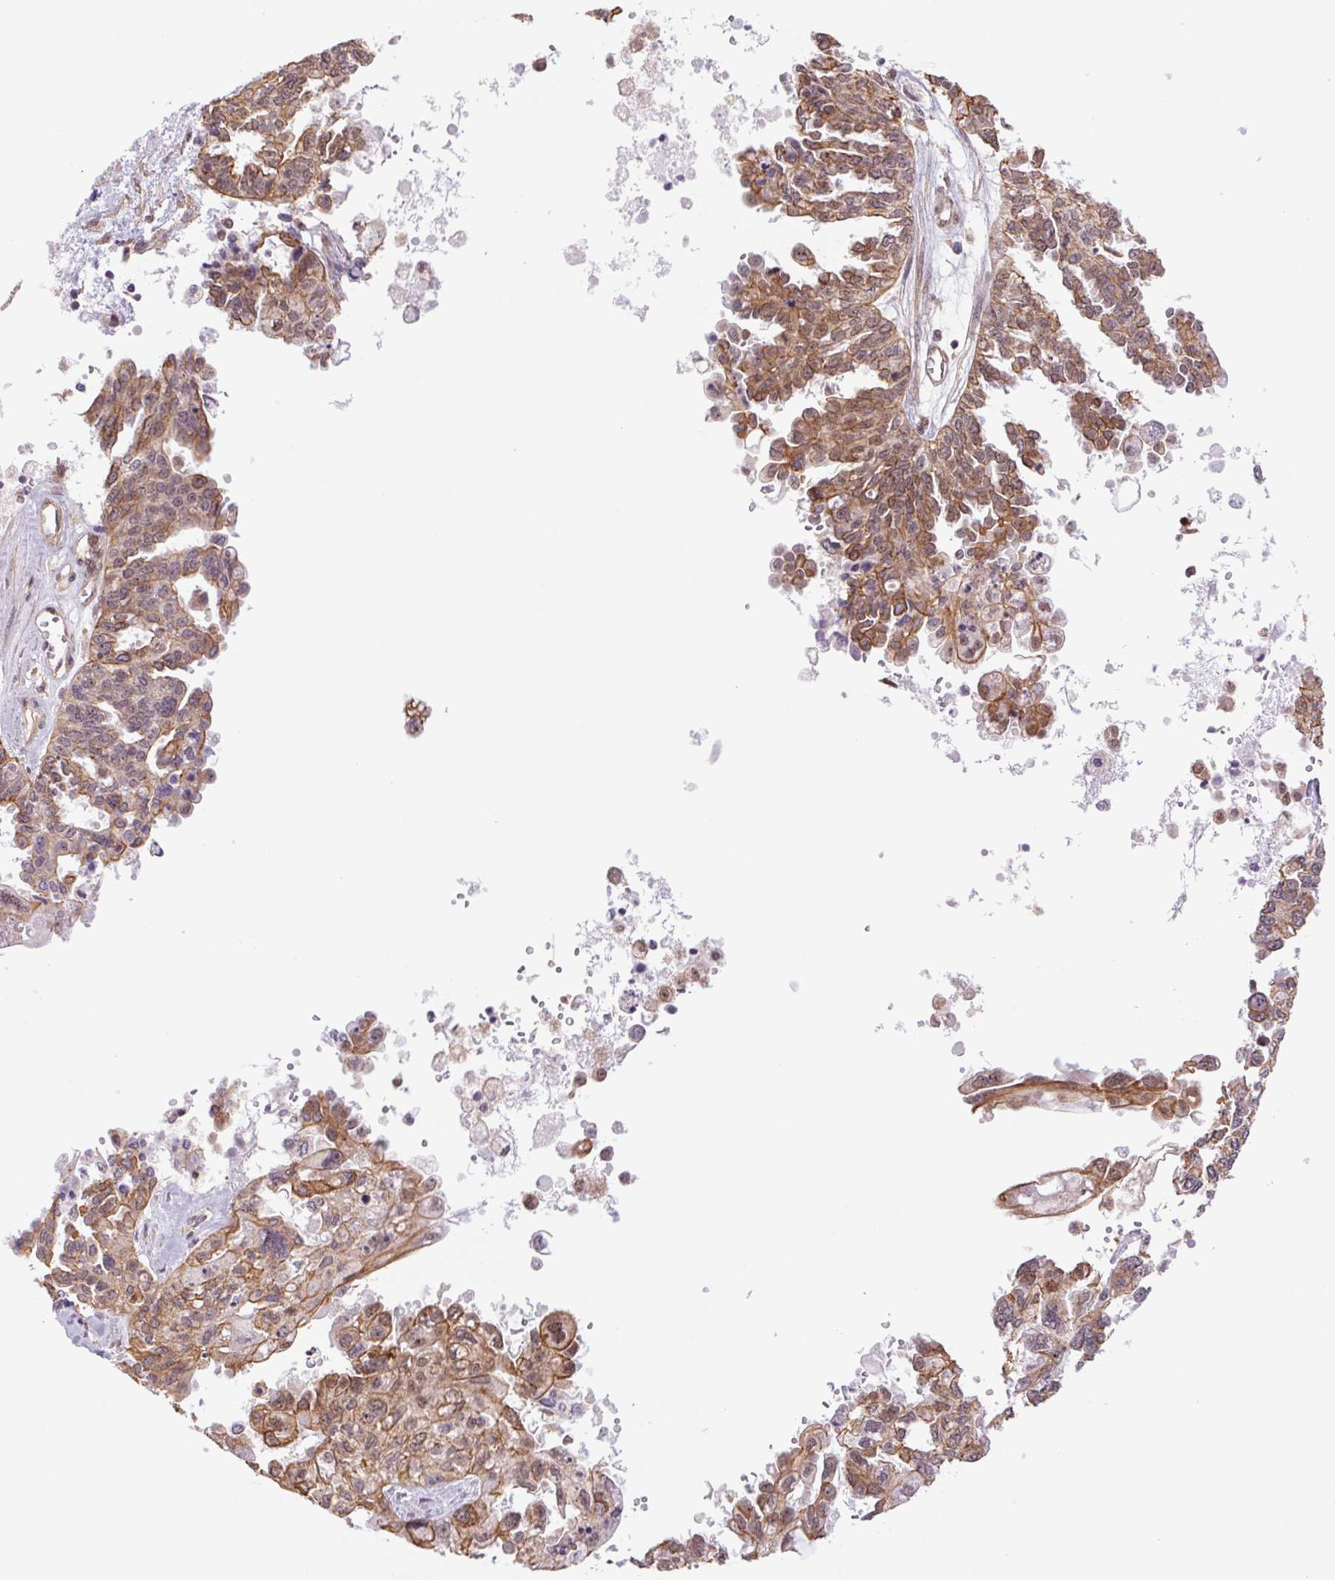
{"staining": {"intensity": "moderate", "quantity": ">75%", "location": "cytoplasmic/membranous,nuclear"}, "tissue": "ovarian cancer", "cell_type": "Tumor cells", "image_type": "cancer", "snomed": [{"axis": "morphology", "description": "Cystadenocarcinoma, serous, NOS"}, {"axis": "topography", "description": "Ovary"}], "caption": "Immunohistochemical staining of human ovarian serous cystadenocarcinoma reveals medium levels of moderate cytoplasmic/membranous and nuclear positivity in about >75% of tumor cells. The staining was performed using DAB (3,3'-diaminobenzidine), with brown indicating positive protein expression. Nuclei are stained blue with hematoxylin.", "gene": "CWC25", "patient": {"sex": "female", "age": 53}}